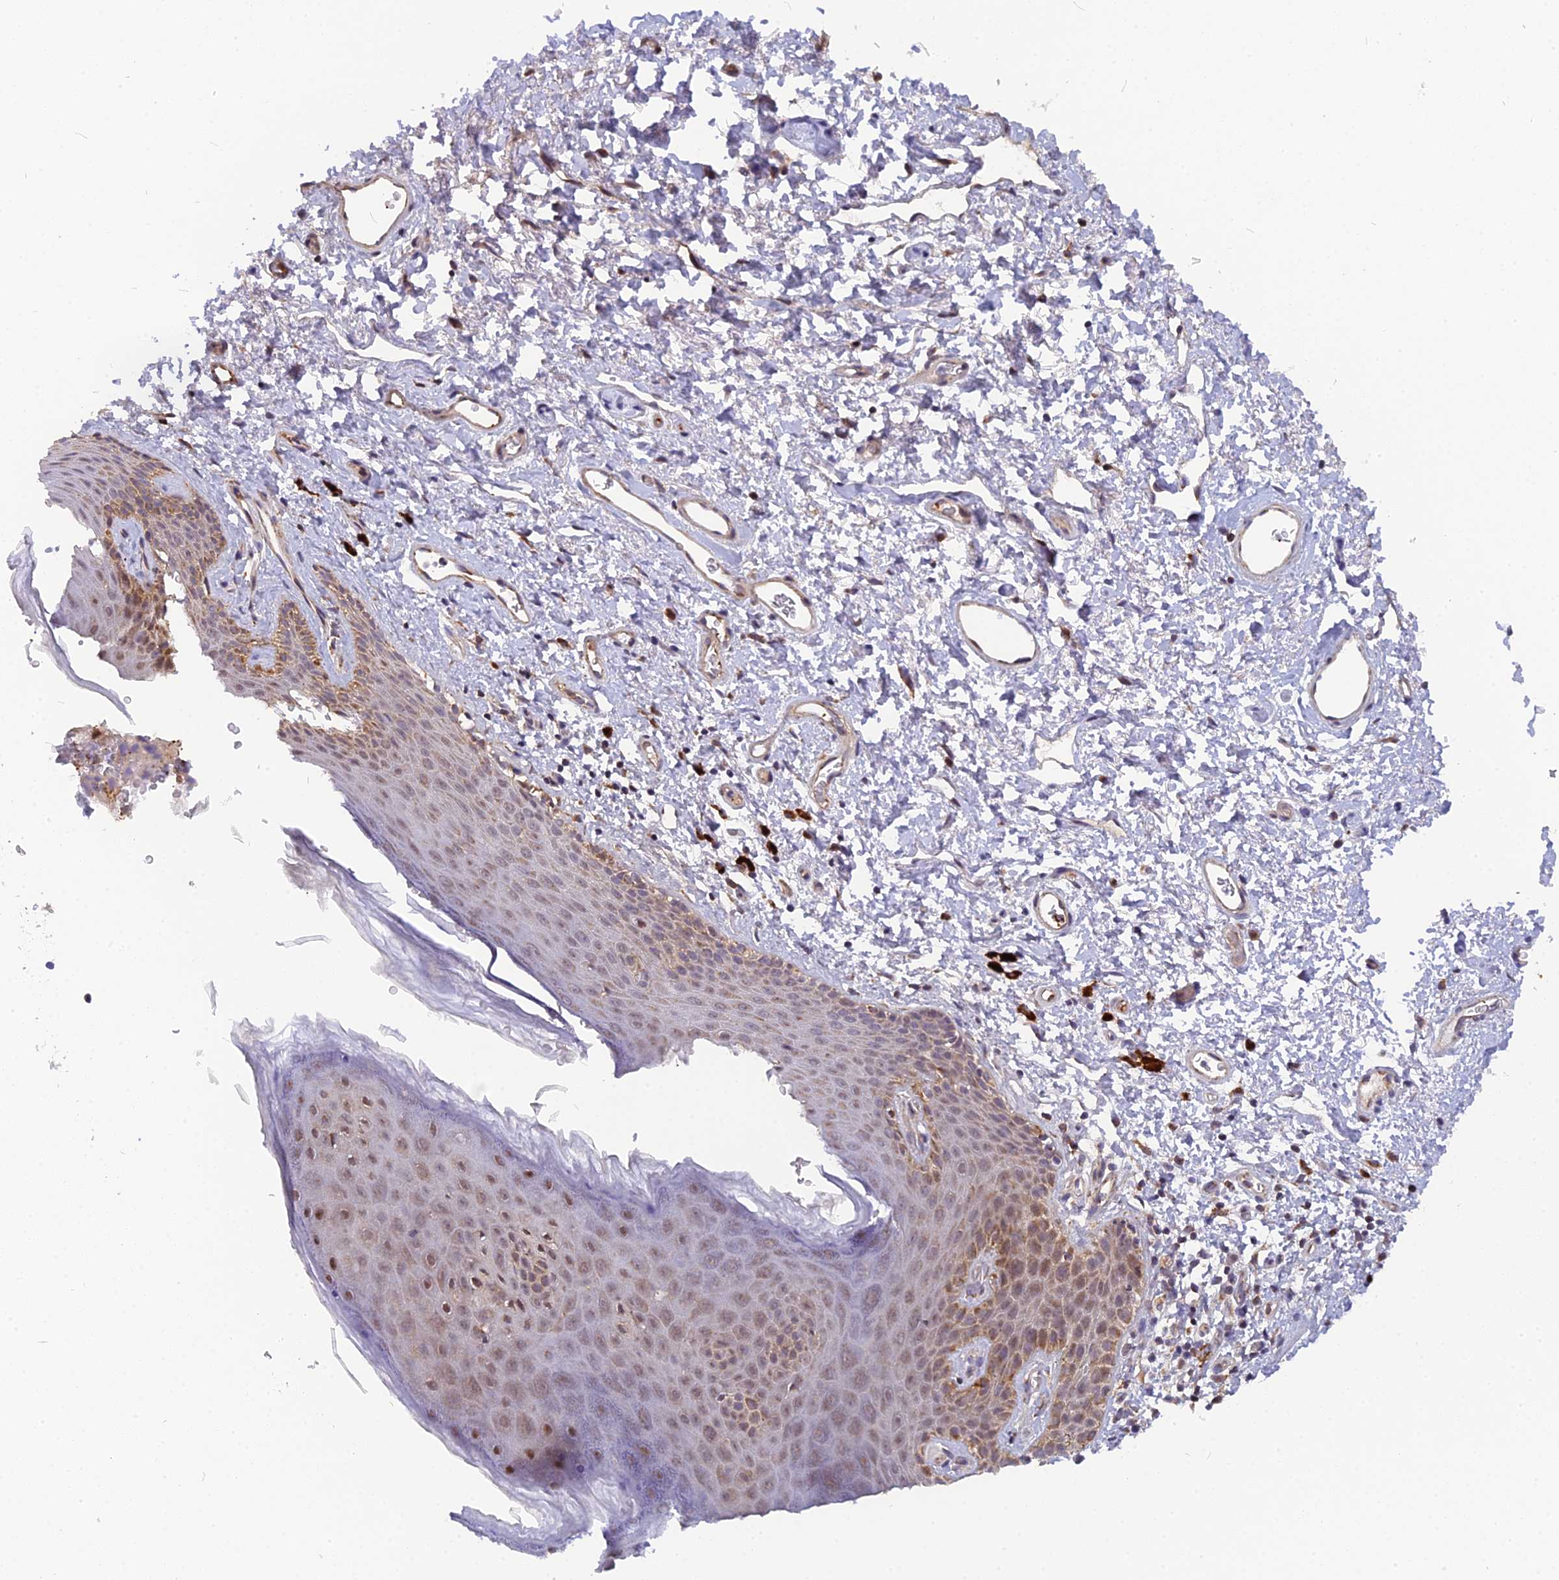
{"staining": {"intensity": "moderate", "quantity": "<25%", "location": "cytoplasmic/membranous"}, "tissue": "skin", "cell_type": "Epidermal cells", "image_type": "normal", "snomed": [{"axis": "morphology", "description": "Normal tissue, NOS"}, {"axis": "topography", "description": "Anal"}], "caption": "Skin stained for a protein demonstrates moderate cytoplasmic/membranous positivity in epidermal cells. (Stains: DAB in brown, nuclei in blue, Microscopy: brightfield microscopy at high magnification).", "gene": "CMC1", "patient": {"sex": "female", "age": 46}}